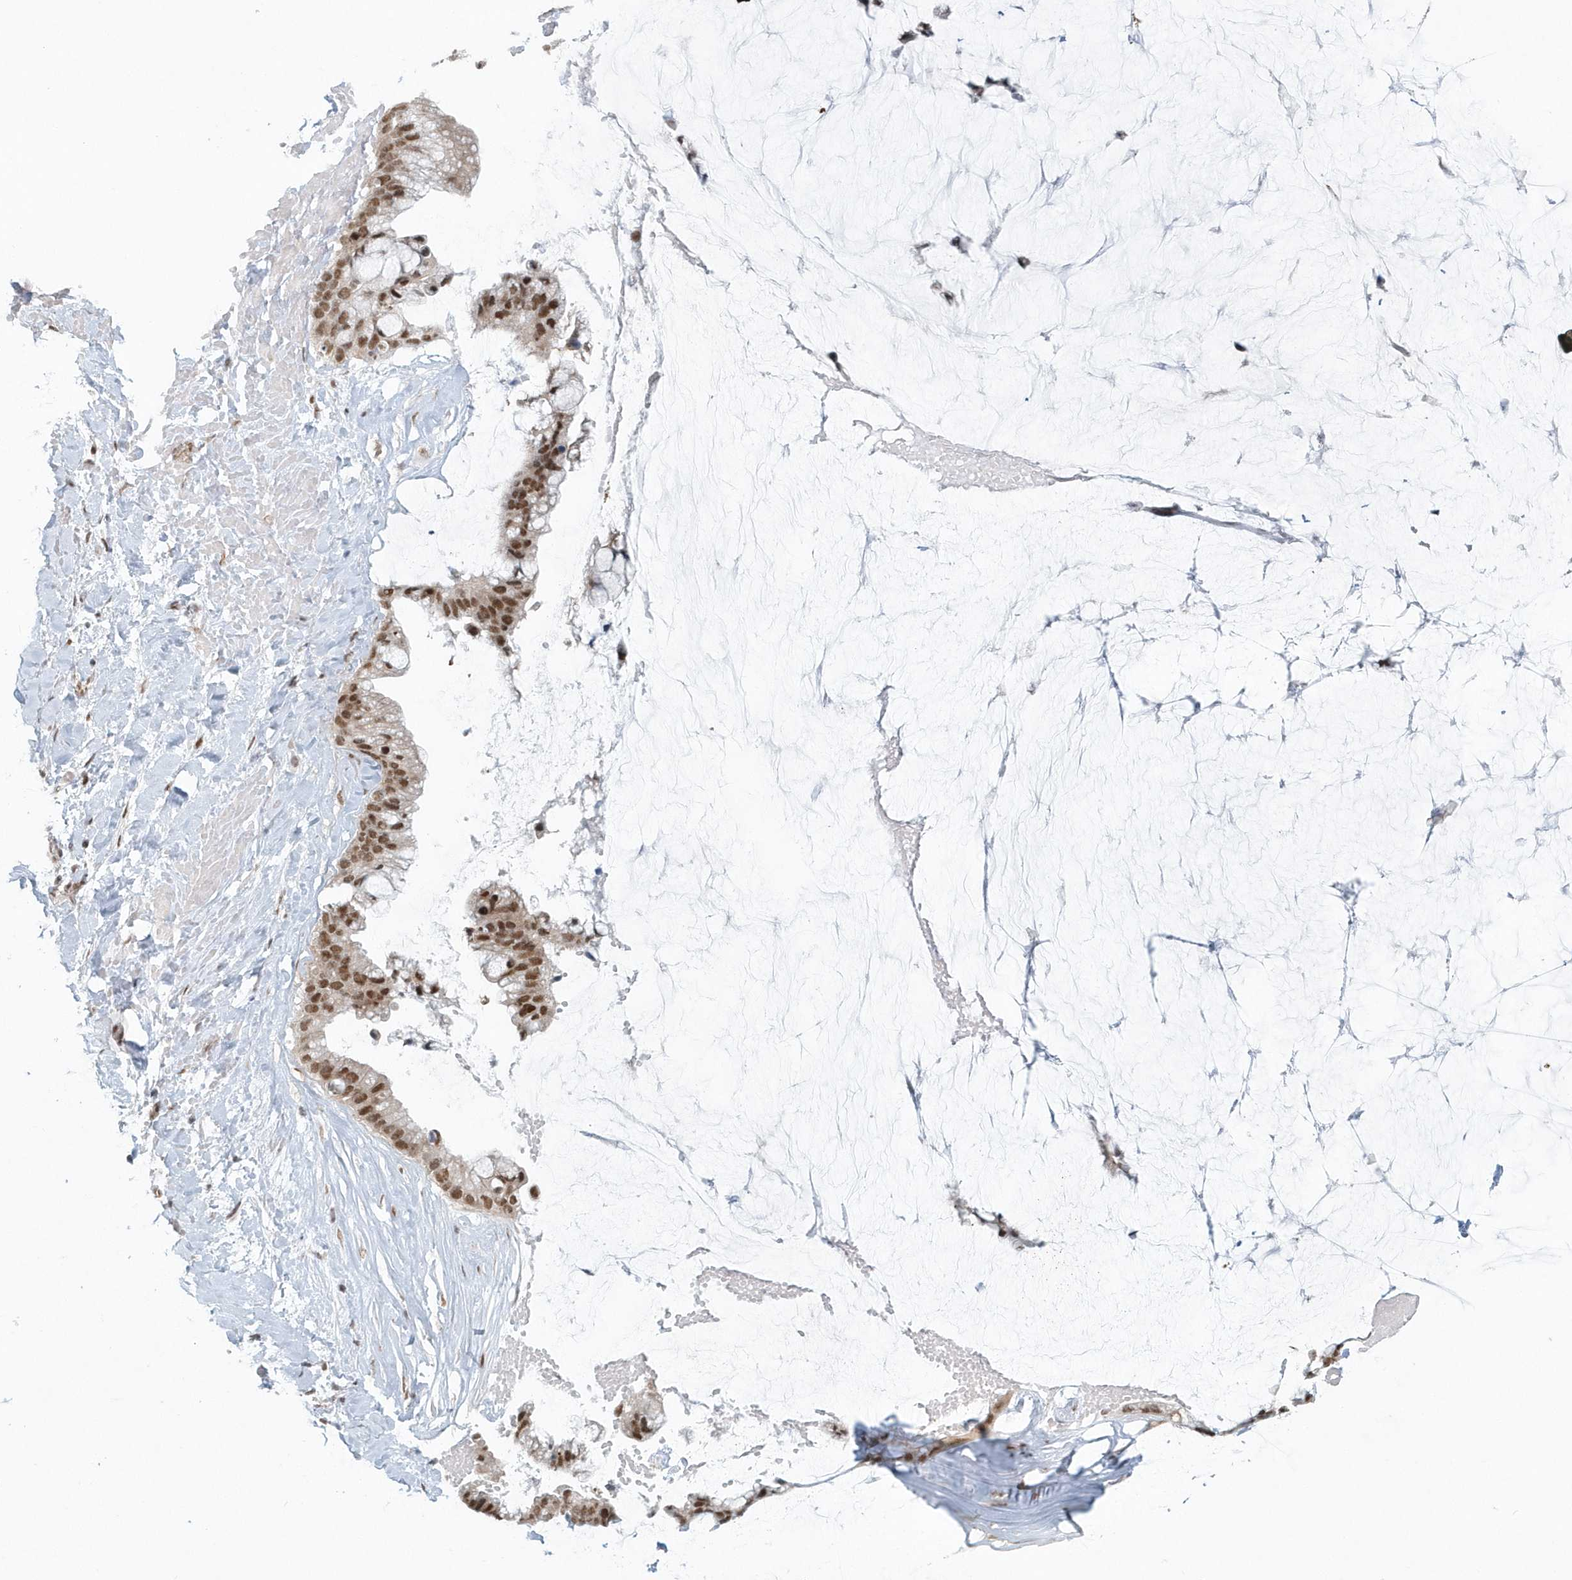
{"staining": {"intensity": "moderate", "quantity": ">75%", "location": "nuclear"}, "tissue": "ovarian cancer", "cell_type": "Tumor cells", "image_type": "cancer", "snomed": [{"axis": "morphology", "description": "Cystadenocarcinoma, mucinous, NOS"}, {"axis": "topography", "description": "Ovary"}], "caption": "Tumor cells demonstrate medium levels of moderate nuclear expression in about >75% of cells in human ovarian mucinous cystadenocarcinoma. The protein is stained brown, and the nuclei are stained in blue (DAB (3,3'-diaminobenzidine) IHC with brightfield microscopy, high magnification).", "gene": "YTHDC1", "patient": {"sex": "female", "age": 39}}